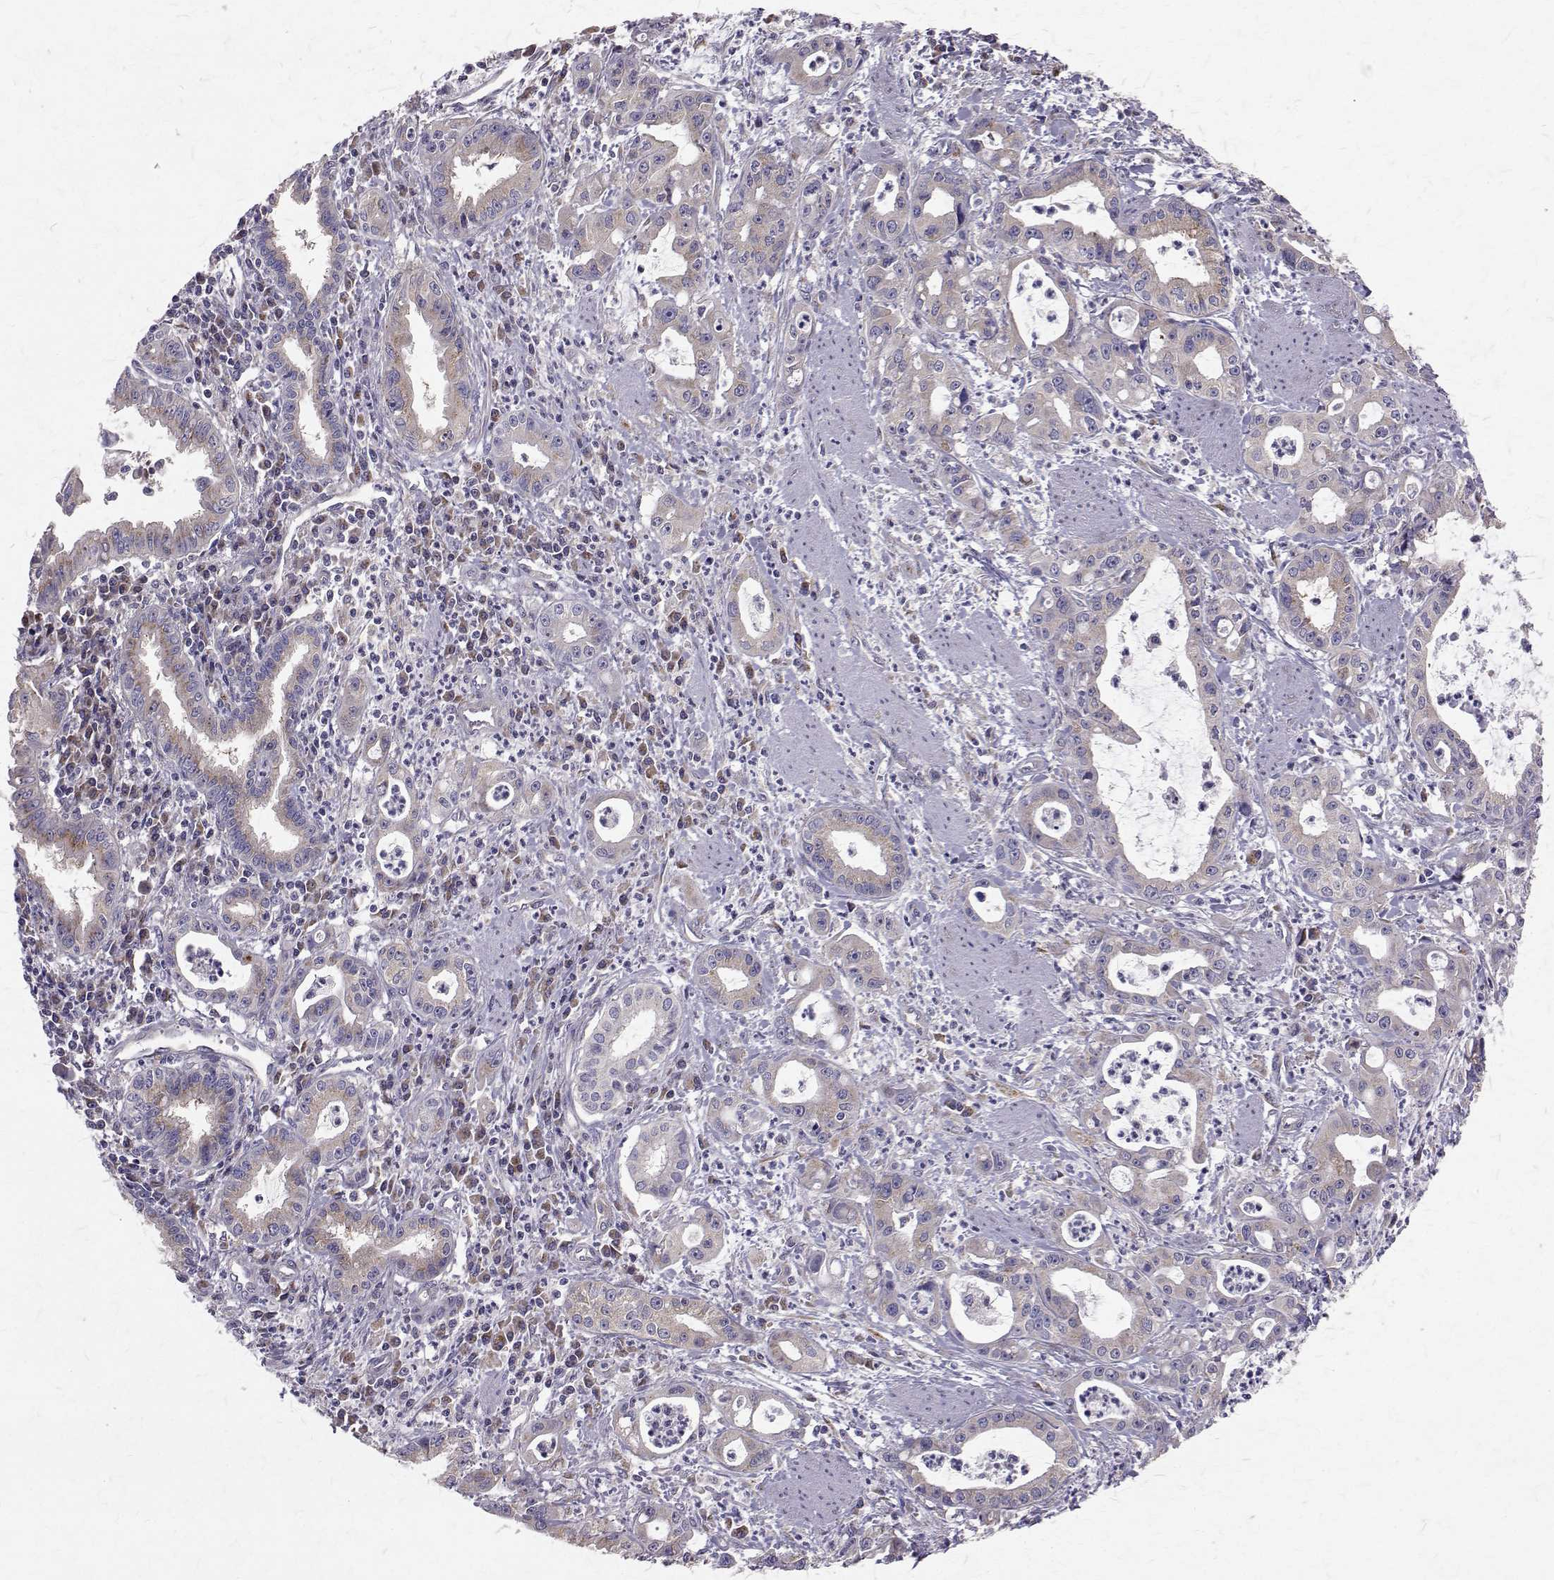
{"staining": {"intensity": "weak", "quantity": "25%-75%", "location": "cytoplasmic/membranous"}, "tissue": "pancreatic cancer", "cell_type": "Tumor cells", "image_type": "cancer", "snomed": [{"axis": "morphology", "description": "Adenocarcinoma, NOS"}, {"axis": "topography", "description": "Pancreas"}], "caption": "A brown stain shows weak cytoplasmic/membranous expression of a protein in pancreatic cancer tumor cells.", "gene": "ARFGAP1", "patient": {"sex": "male", "age": 72}}